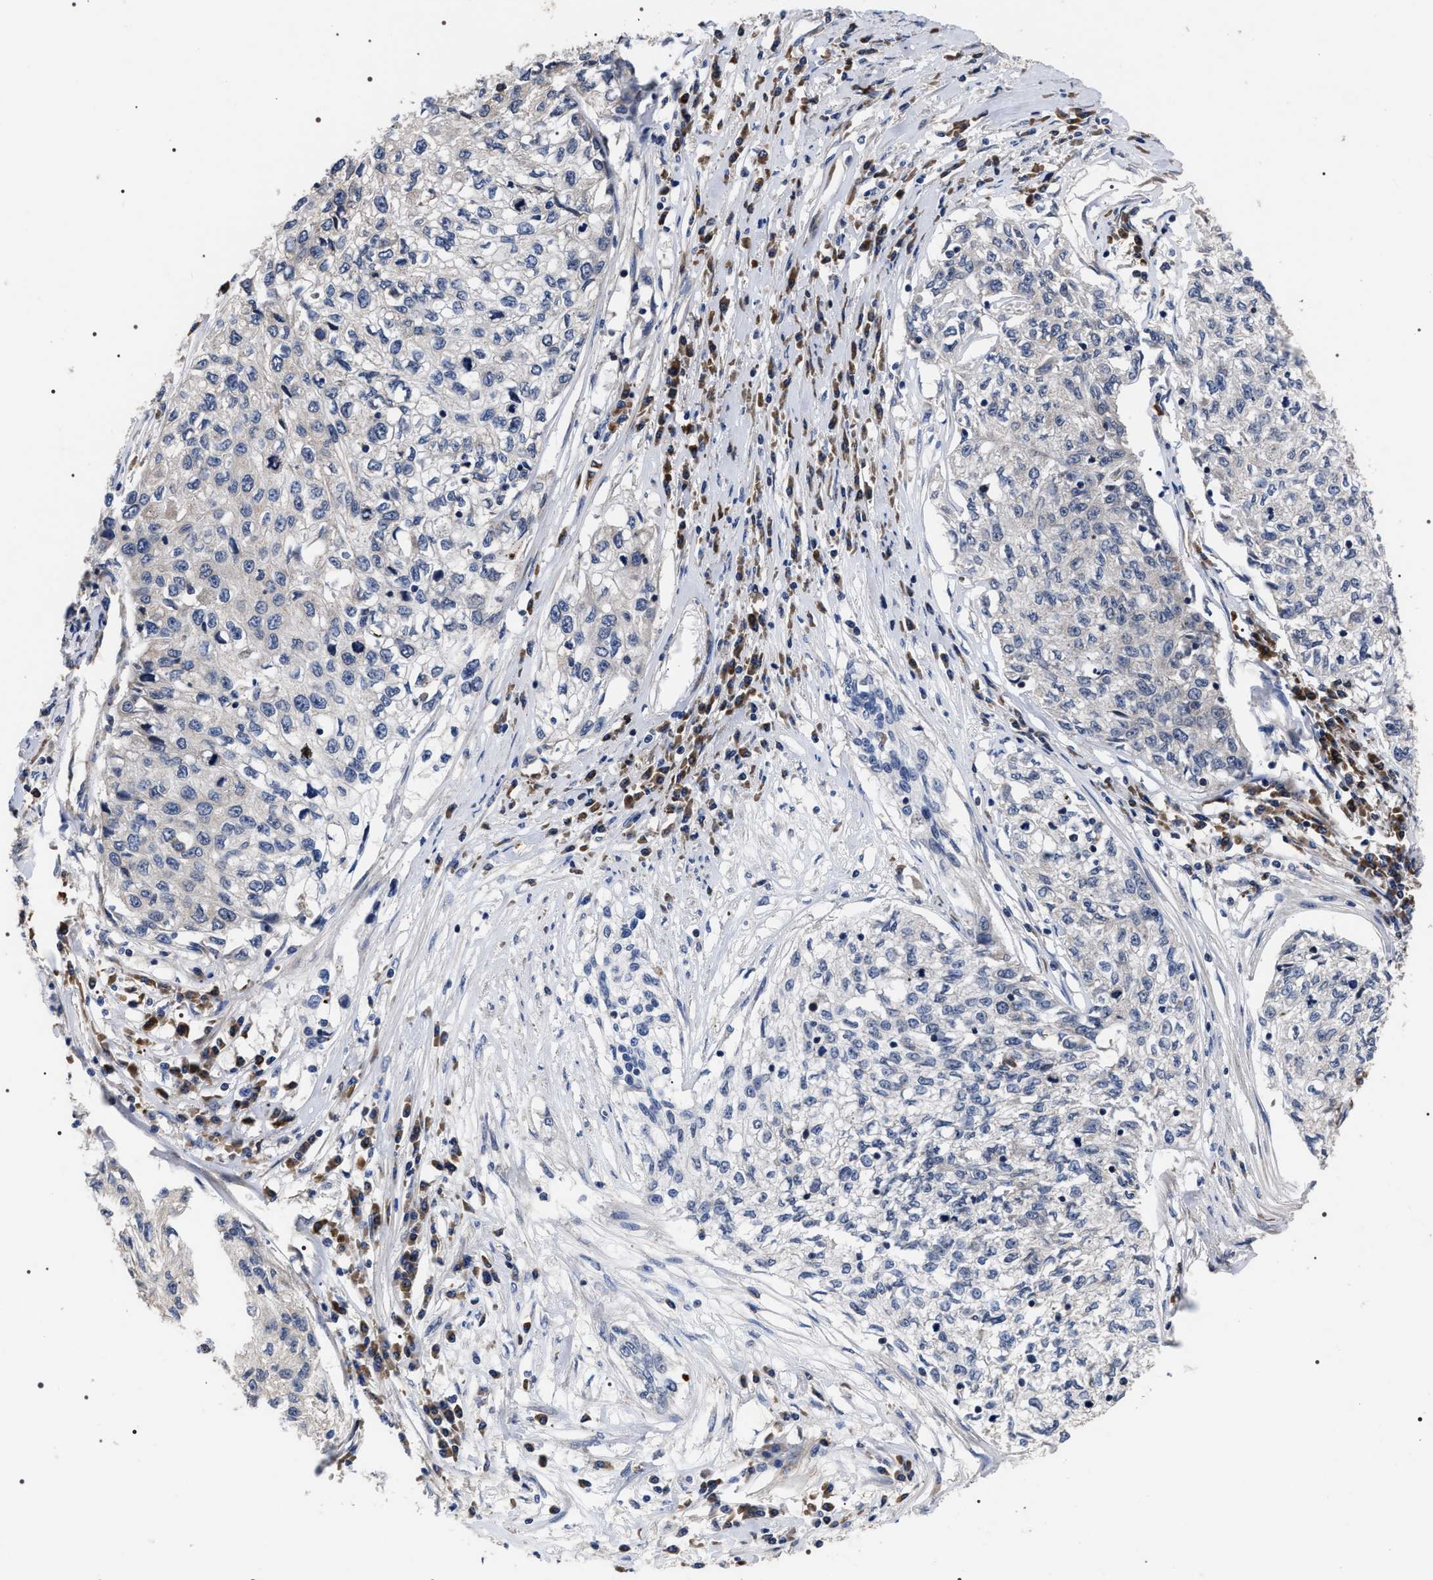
{"staining": {"intensity": "negative", "quantity": "none", "location": "none"}, "tissue": "cervical cancer", "cell_type": "Tumor cells", "image_type": "cancer", "snomed": [{"axis": "morphology", "description": "Squamous cell carcinoma, NOS"}, {"axis": "topography", "description": "Cervix"}], "caption": "A photomicrograph of human cervical cancer is negative for staining in tumor cells.", "gene": "MIS18A", "patient": {"sex": "female", "age": 57}}